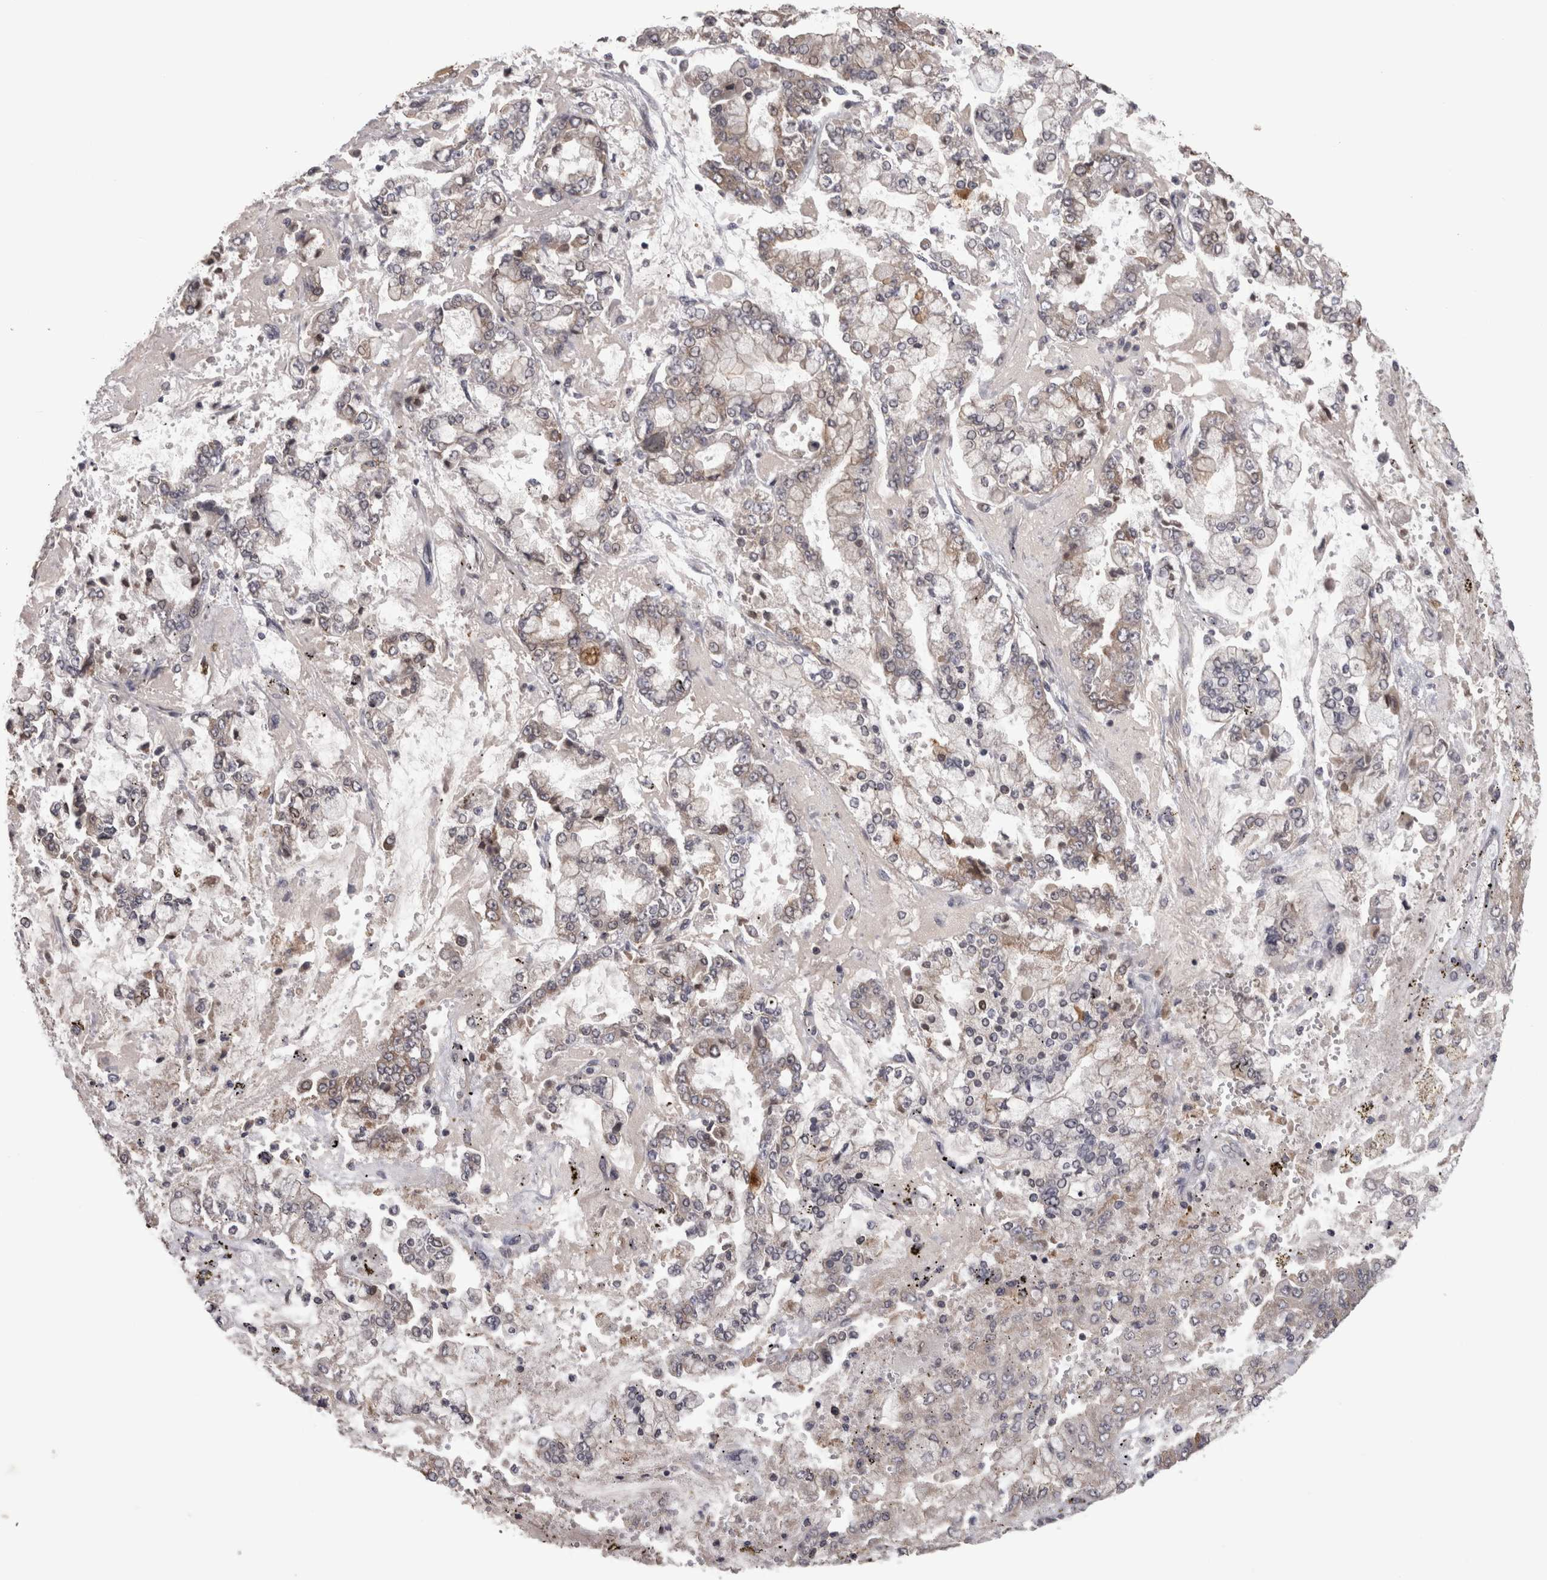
{"staining": {"intensity": "weak", "quantity": "<25%", "location": "cytoplasmic/membranous"}, "tissue": "stomach cancer", "cell_type": "Tumor cells", "image_type": "cancer", "snomed": [{"axis": "morphology", "description": "Adenocarcinoma, NOS"}, {"axis": "topography", "description": "Stomach"}], "caption": "Immunohistochemistry histopathology image of human stomach cancer stained for a protein (brown), which shows no positivity in tumor cells.", "gene": "PON3", "patient": {"sex": "male", "age": 76}}